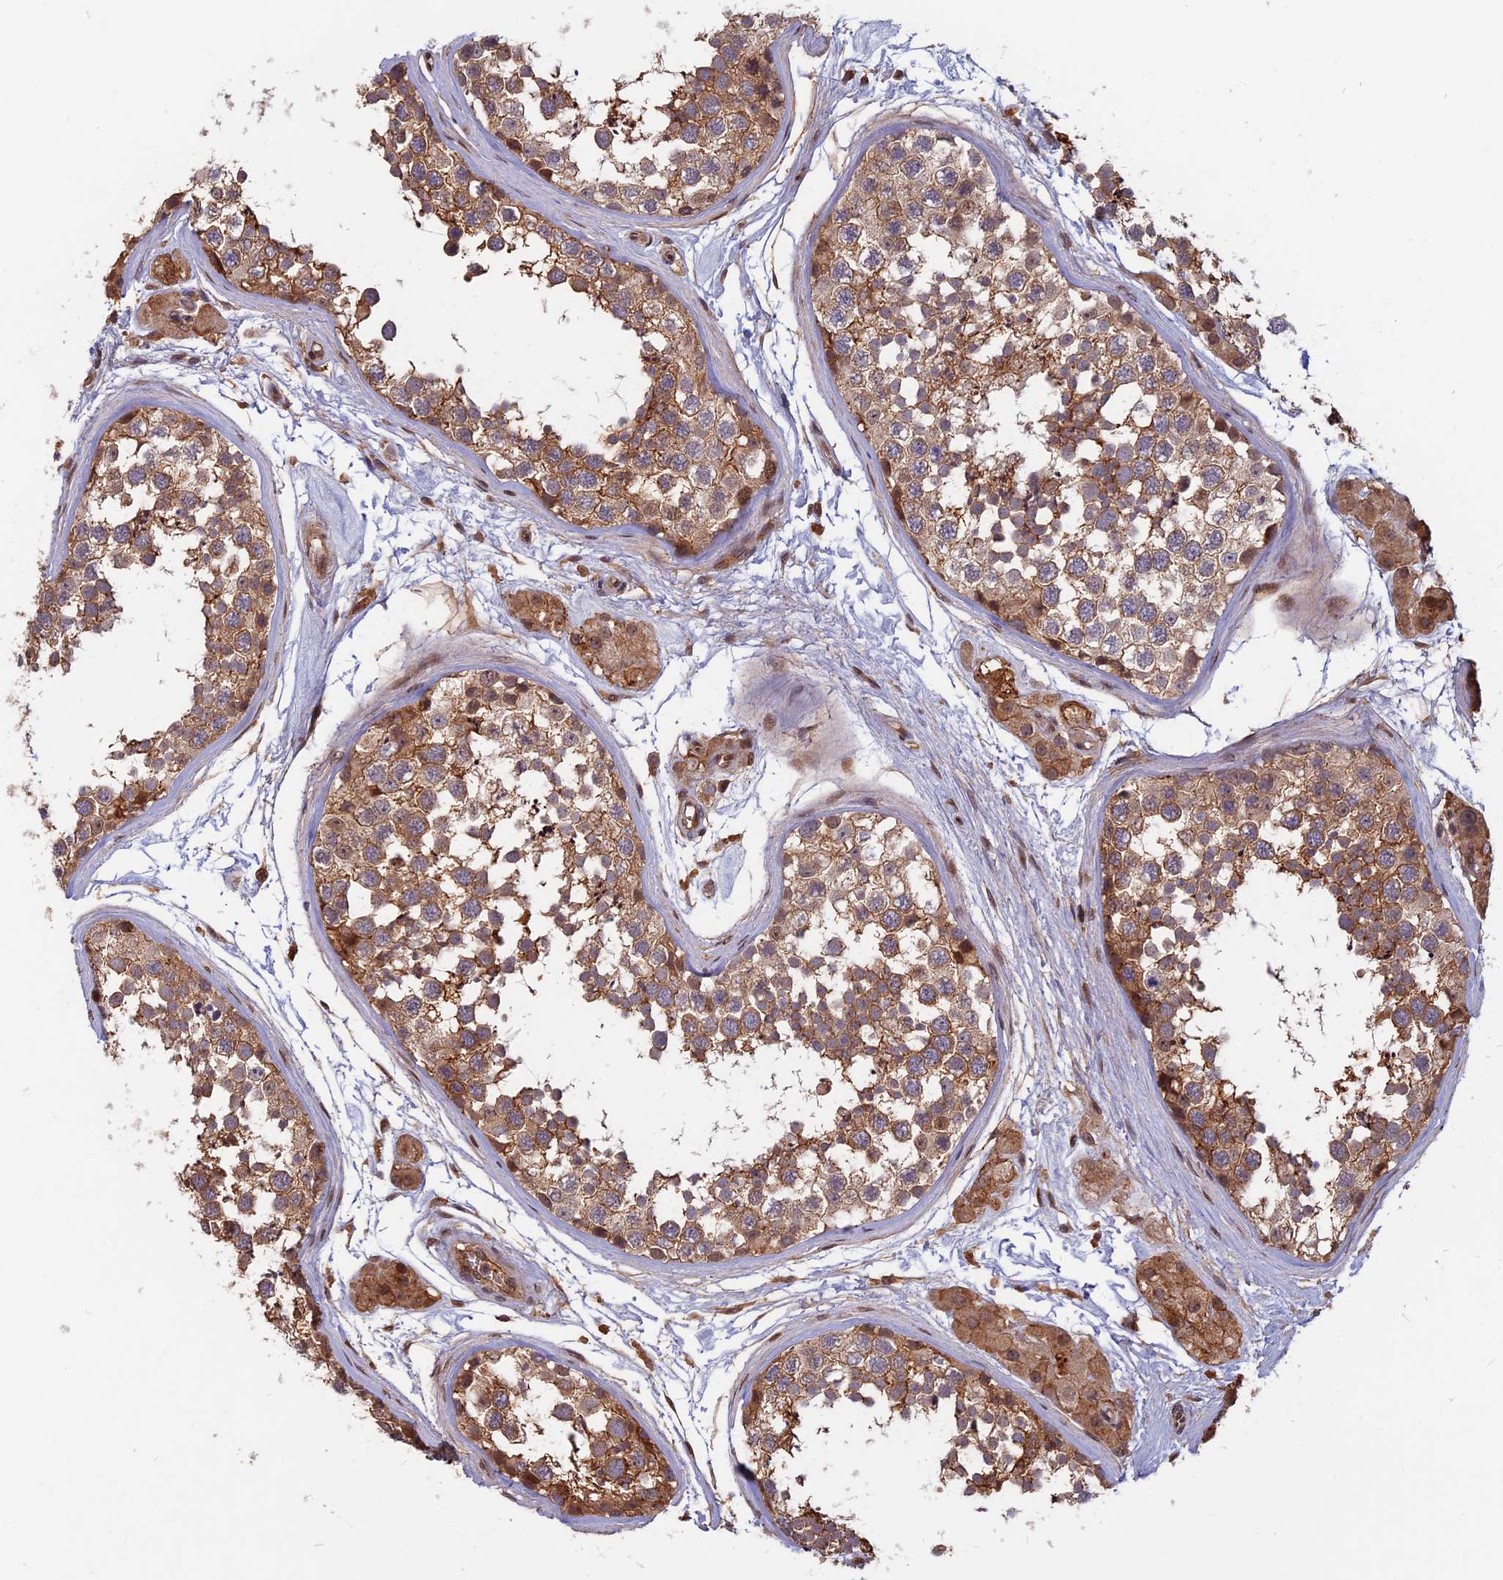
{"staining": {"intensity": "moderate", "quantity": ">75%", "location": "cytoplasmic/membranous"}, "tissue": "testis", "cell_type": "Cells in seminiferous ducts", "image_type": "normal", "snomed": [{"axis": "morphology", "description": "Normal tissue, NOS"}, {"axis": "topography", "description": "Testis"}], "caption": "Cells in seminiferous ducts display moderate cytoplasmic/membranous expression in about >75% of cells in unremarkable testis. Nuclei are stained in blue.", "gene": "SPG11", "patient": {"sex": "male", "age": 56}}